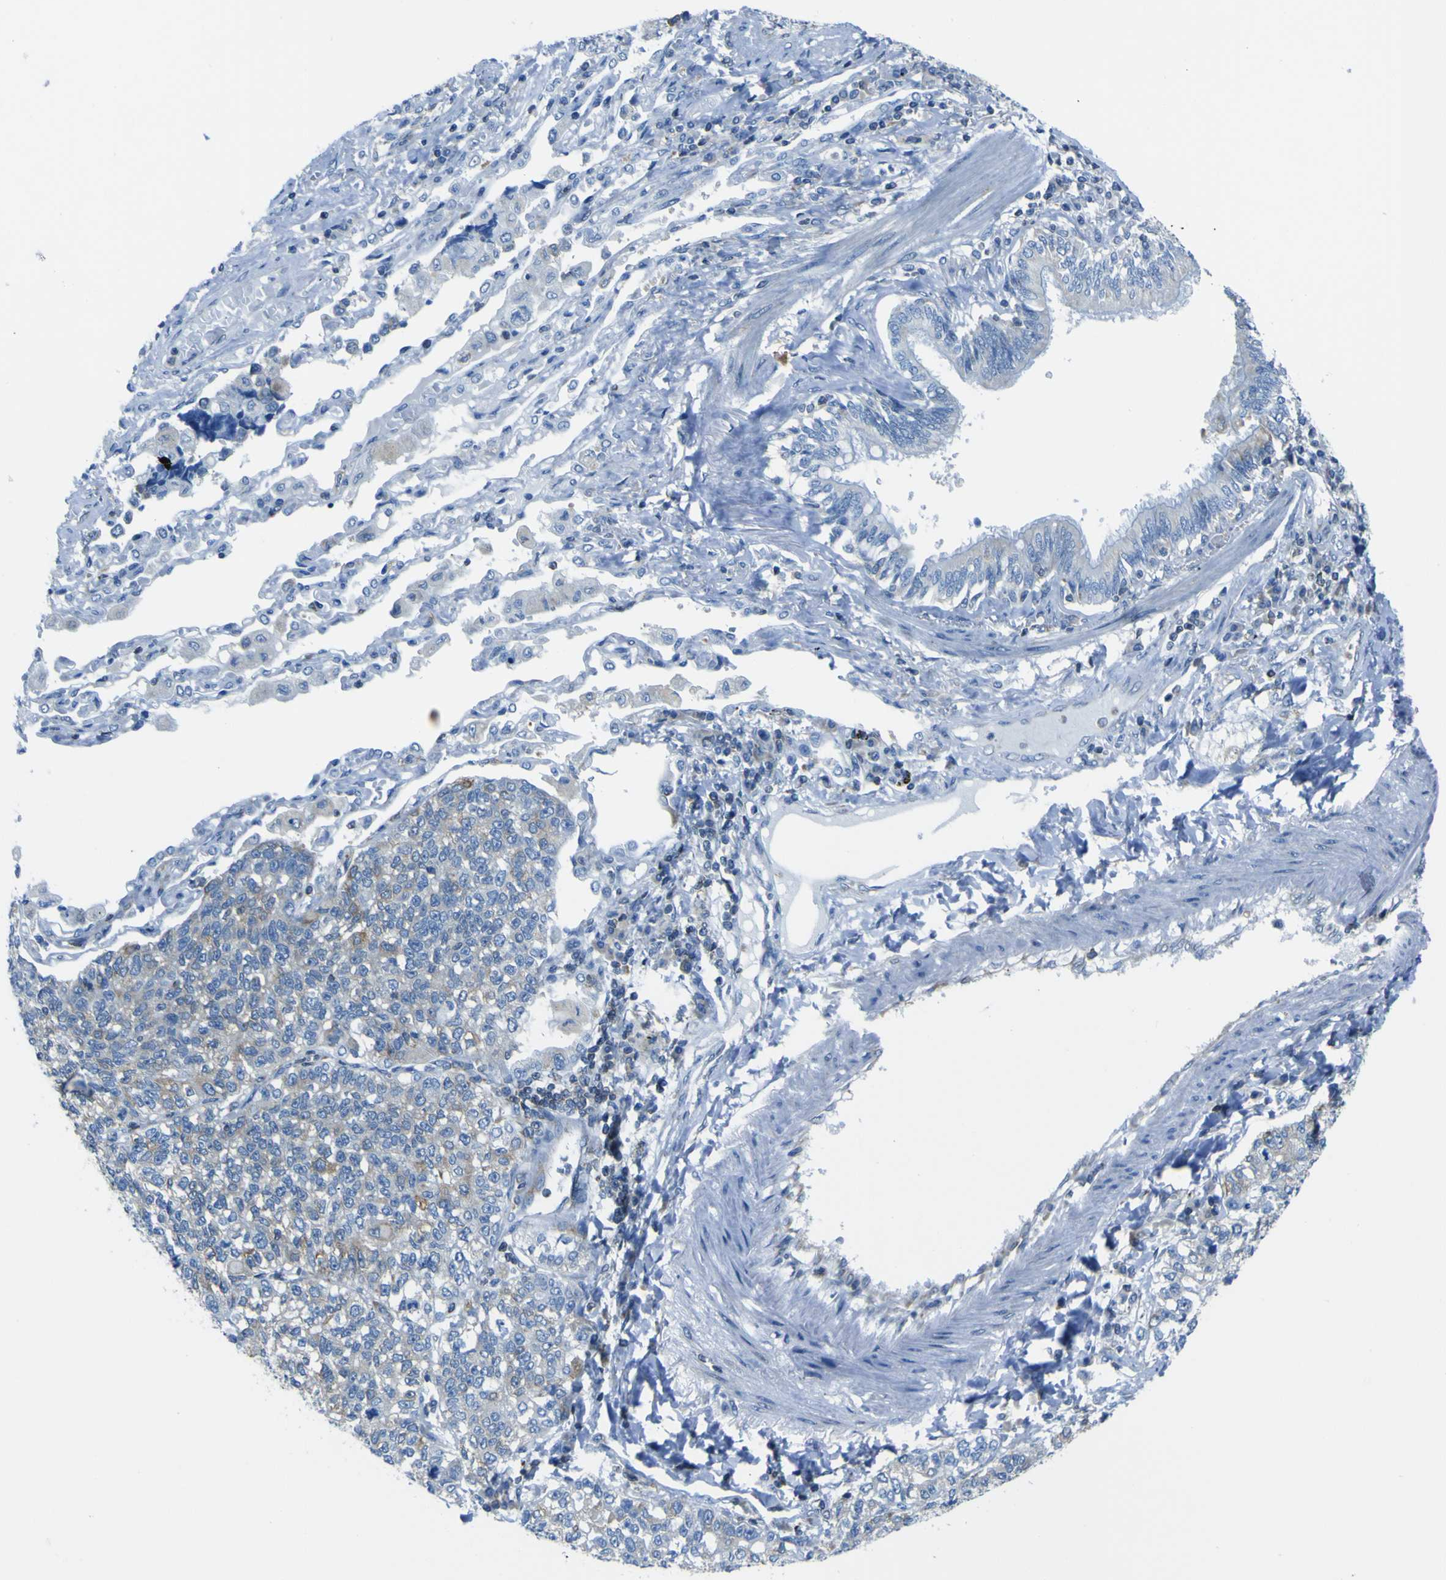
{"staining": {"intensity": "moderate", "quantity": "25%-75%", "location": "cytoplasmic/membranous"}, "tissue": "lung cancer", "cell_type": "Tumor cells", "image_type": "cancer", "snomed": [{"axis": "morphology", "description": "Adenocarcinoma, NOS"}, {"axis": "topography", "description": "Lung"}], "caption": "Immunohistochemistry (DAB) staining of human adenocarcinoma (lung) exhibits moderate cytoplasmic/membranous protein expression in approximately 25%-75% of tumor cells.", "gene": "STIM1", "patient": {"sex": "male", "age": 49}}